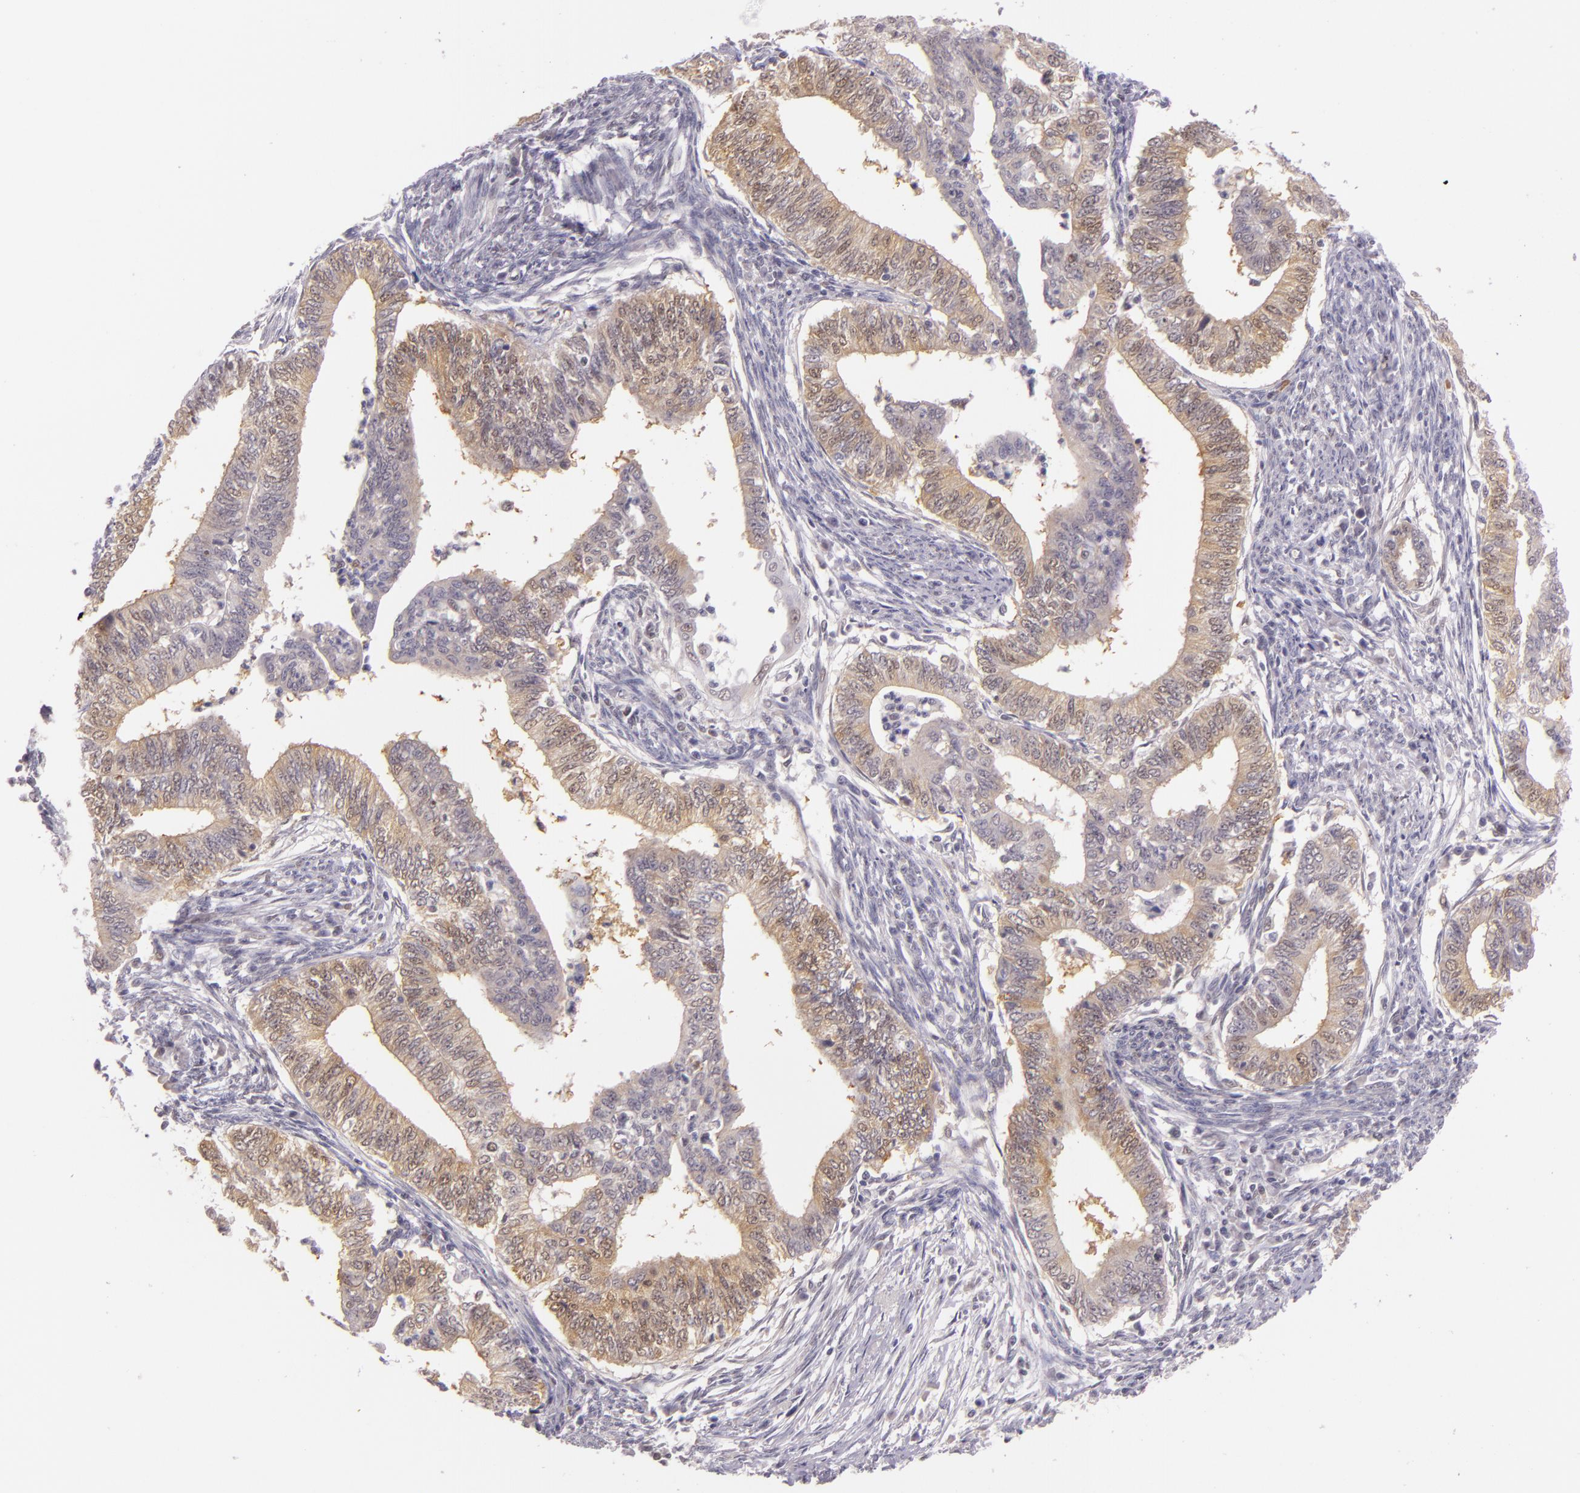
{"staining": {"intensity": "moderate", "quantity": "25%-75%", "location": "cytoplasmic/membranous,nuclear"}, "tissue": "endometrial cancer", "cell_type": "Tumor cells", "image_type": "cancer", "snomed": [{"axis": "morphology", "description": "Adenocarcinoma, NOS"}, {"axis": "topography", "description": "Endometrium"}], "caption": "Immunohistochemistry histopathology image of neoplastic tissue: endometrial adenocarcinoma stained using IHC shows medium levels of moderate protein expression localized specifically in the cytoplasmic/membranous and nuclear of tumor cells, appearing as a cytoplasmic/membranous and nuclear brown color.", "gene": "HSPA8", "patient": {"sex": "female", "age": 66}}